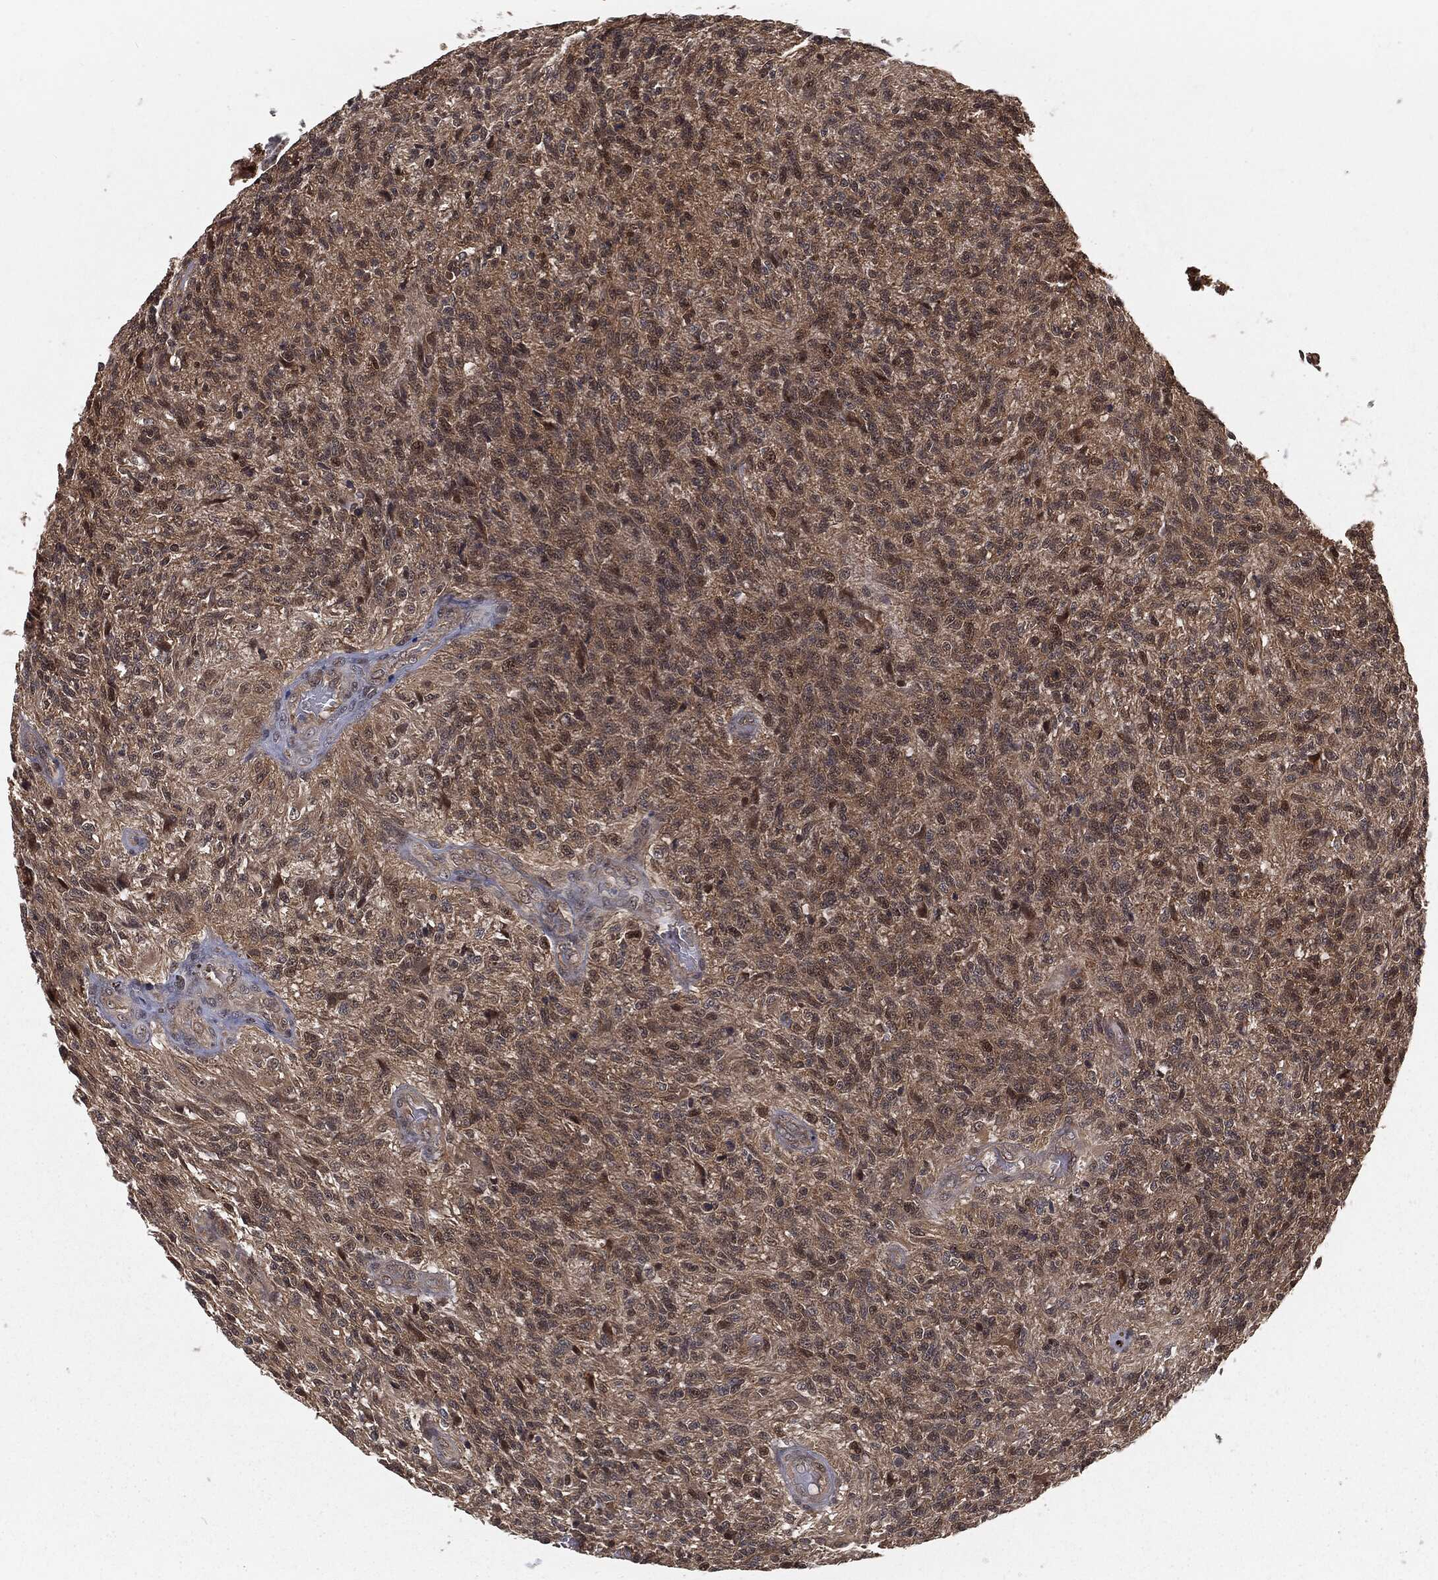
{"staining": {"intensity": "weak", "quantity": ">75%", "location": "cytoplasmic/membranous"}, "tissue": "glioma", "cell_type": "Tumor cells", "image_type": "cancer", "snomed": [{"axis": "morphology", "description": "Glioma, malignant, High grade"}, {"axis": "topography", "description": "Brain"}], "caption": "IHC histopathology image of neoplastic tissue: glioma stained using immunohistochemistry shows low levels of weak protein expression localized specifically in the cytoplasmic/membranous of tumor cells, appearing as a cytoplasmic/membranous brown color.", "gene": "FBXO7", "patient": {"sex": "male", "age": 56}}